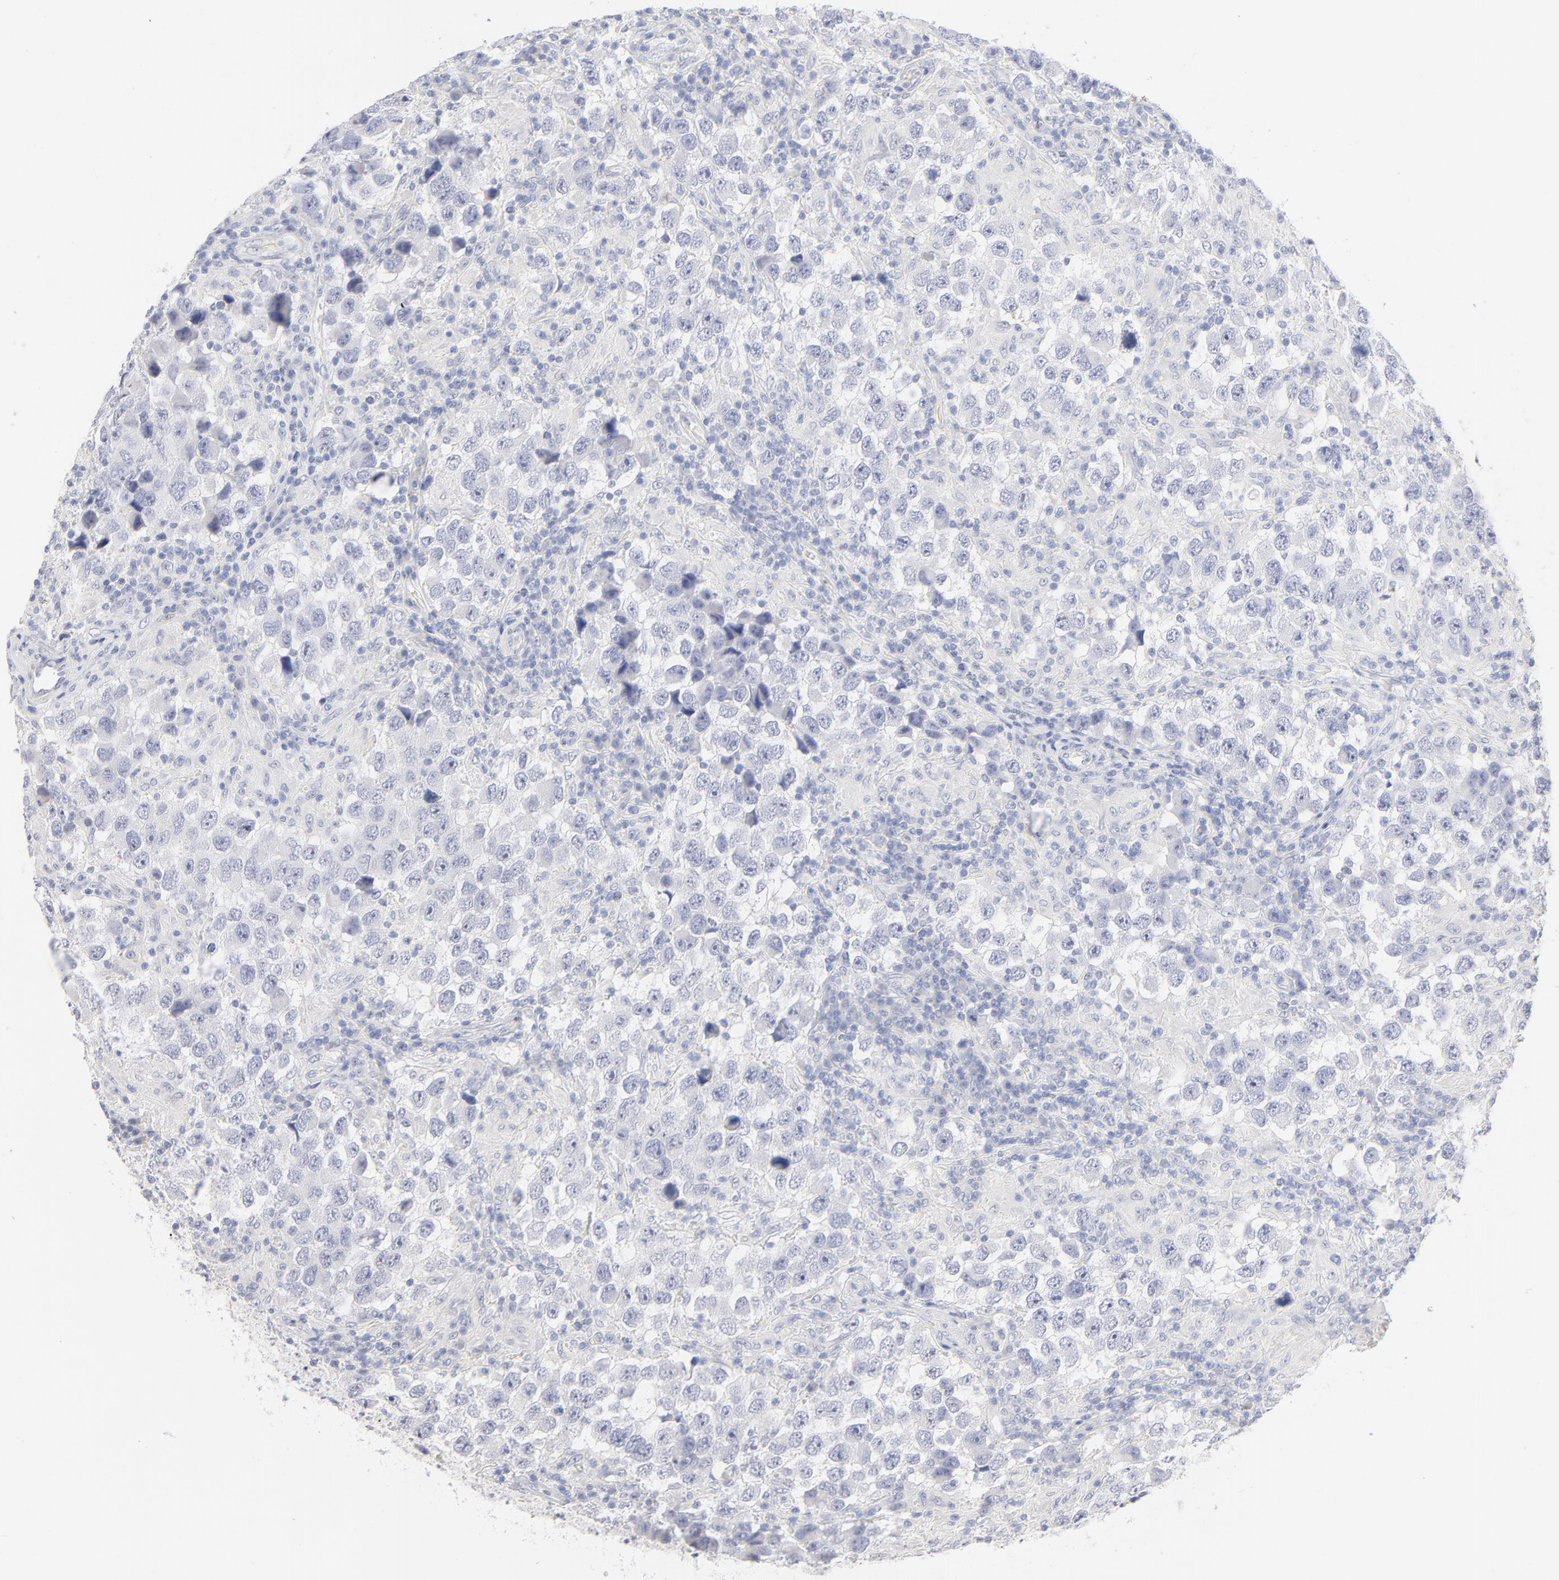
{"staining": {"intensity": "negative", "quantity": "none", "location": "none"}, "tissue": "testis cancer", "cell_type": "Tumor cells", "image_type": "cancer", "snomed": [{"axis": "morphology", "description": "Carcinoma, Embryonal, NOS"}, {"axis": "topography", "description": "Testis"}], "caption": "IHC histopathology image of human testis embryonal carcinoma stained for a protein (brown), which exhibits no staining in tumor cells.", "gene": "ONECUT1", "patient": {"sex": "male", "age": 21}}